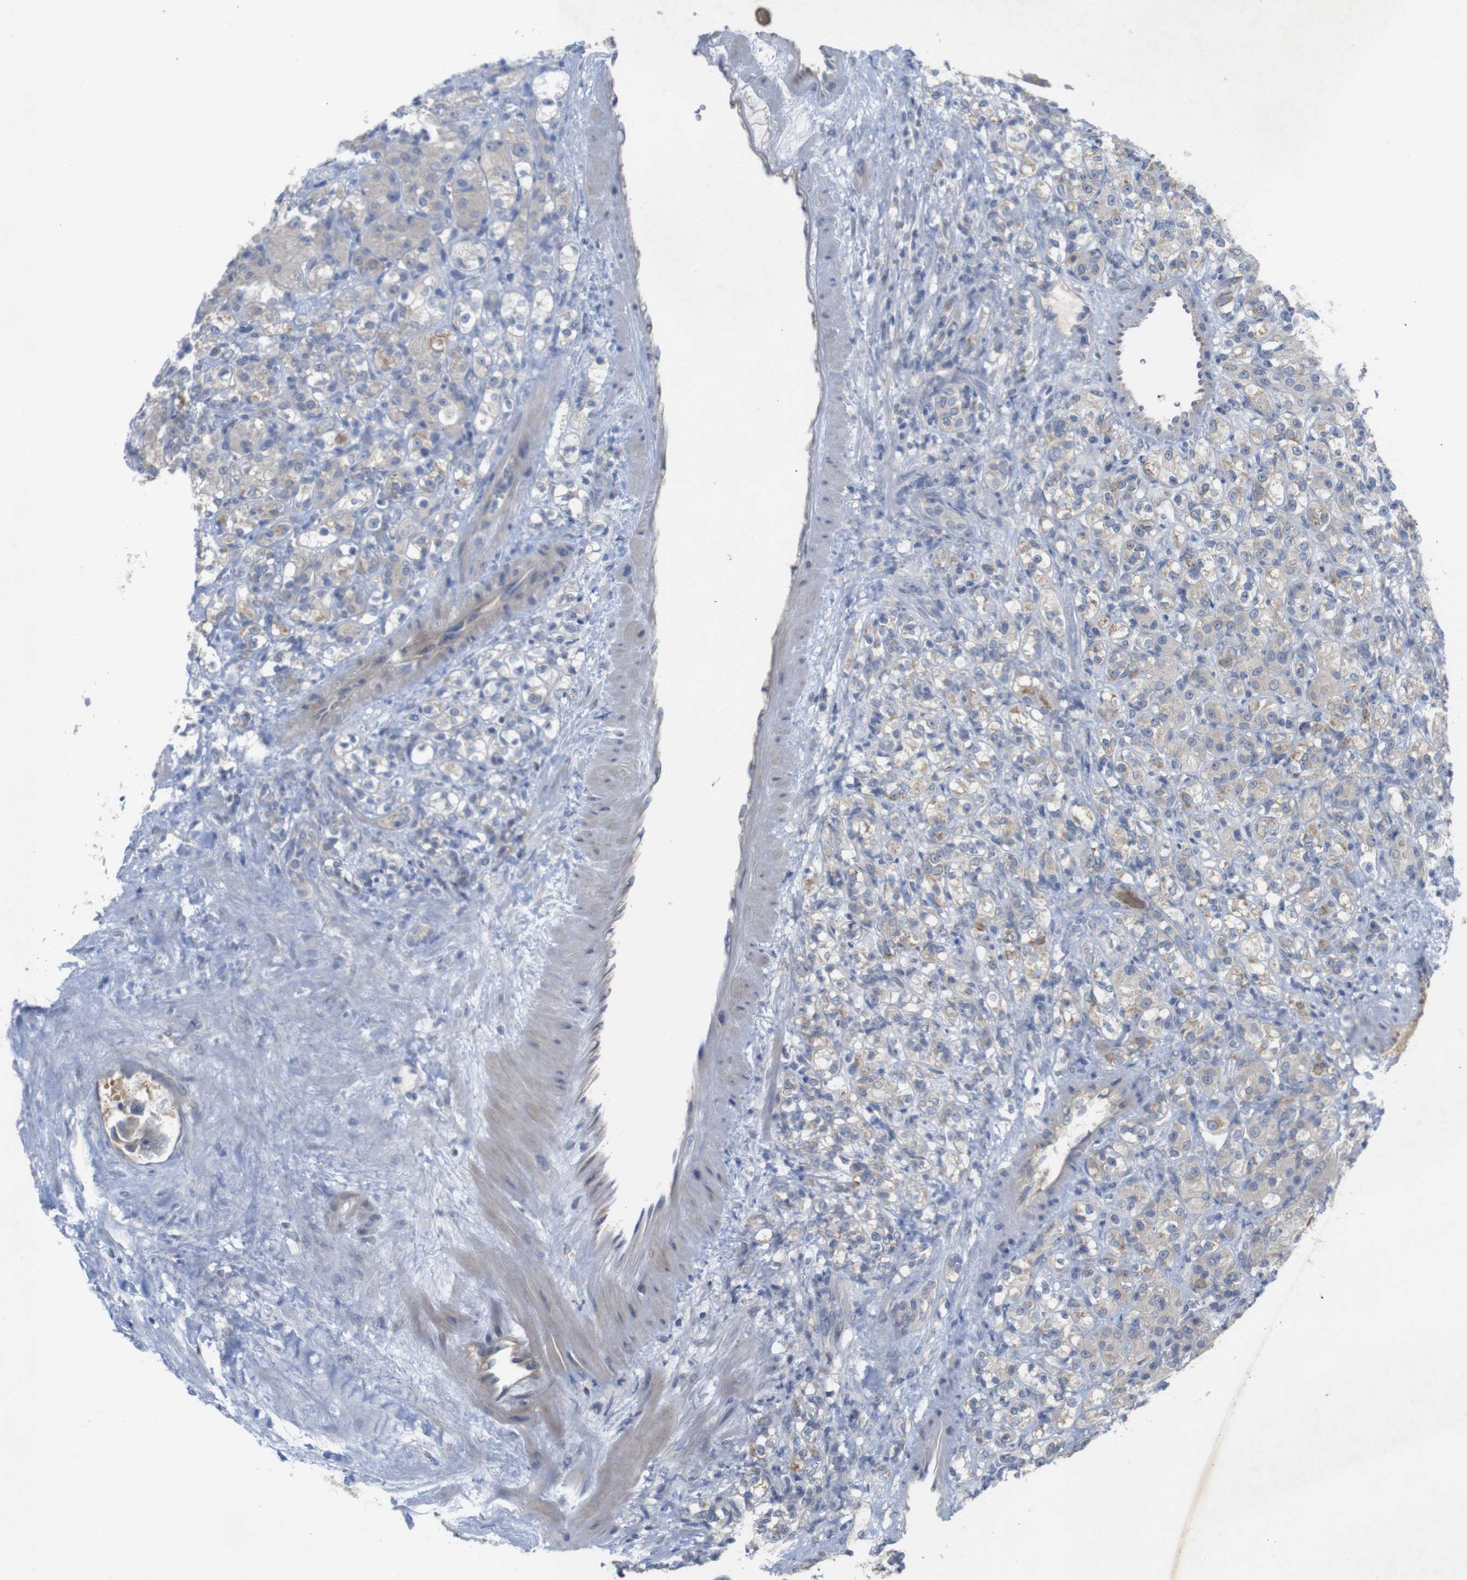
{"staining": {"intensity": "weak", "quantity": "25%-75%", "location": "cytoplasmic/membranous"}, "tissue": "renal cancer", "cell_type": "Tumor cells", "image_type": "cancer", "snomed": [{"axis": "morphology", "description": "Adenocarcinoma, NOS"}, {"axis": "topography", "description": "Kidney"}], "caption": "Renal cancer (adenocarcinoma) was stained to show a protein in brown. There is low levels of weak cytoplasmic/membranous staining in about 25%-75% of tumor cells. The staining is performed using DAB (3,3'-diaminobenzidine) brown chromogen to label protein expression. The nuclei are counter-stained blue using hematoxylin.", "gene": "BCAR3", "patient": {"sex": "male", "age": 61}}